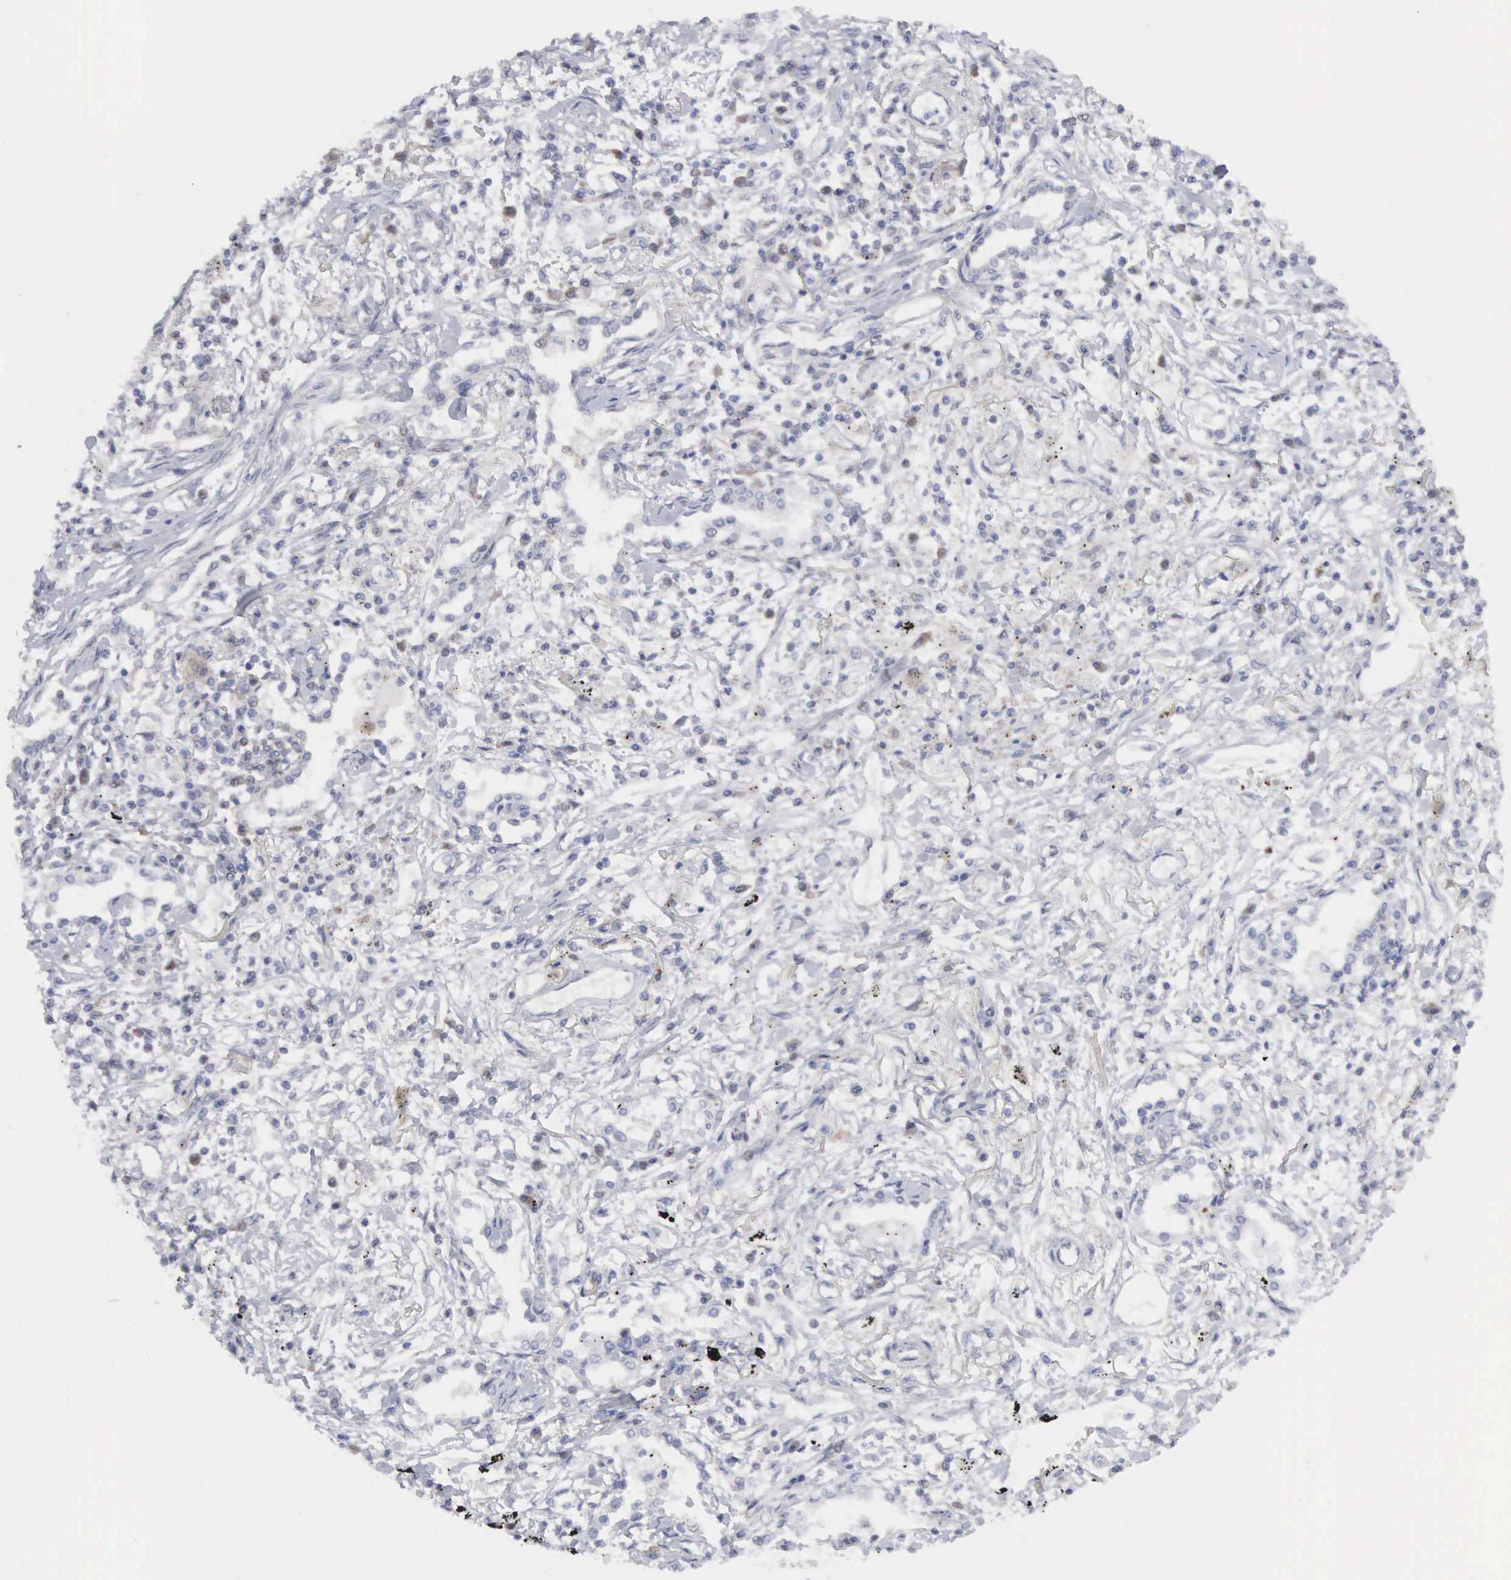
{"staining": {"intensity": "negative", "quantity": "none", "location": "none"}, "tissue": "lung cancer", "cell_type": "Tumor cells", "image_type": "cancer", "snomed": [{"axis": "morphology", "description": "Adenocarcinoma, NOS"}, {"axis": "topography", "description": "Lung"}], "caption": "Human lung cancer (adenocarcinoma) stained for a protein using immunohistochemistry (IHC) shows no staining in tumor cells.", "gene": "MTHFD1", "patient": {"sex": "male", "age": 60}}